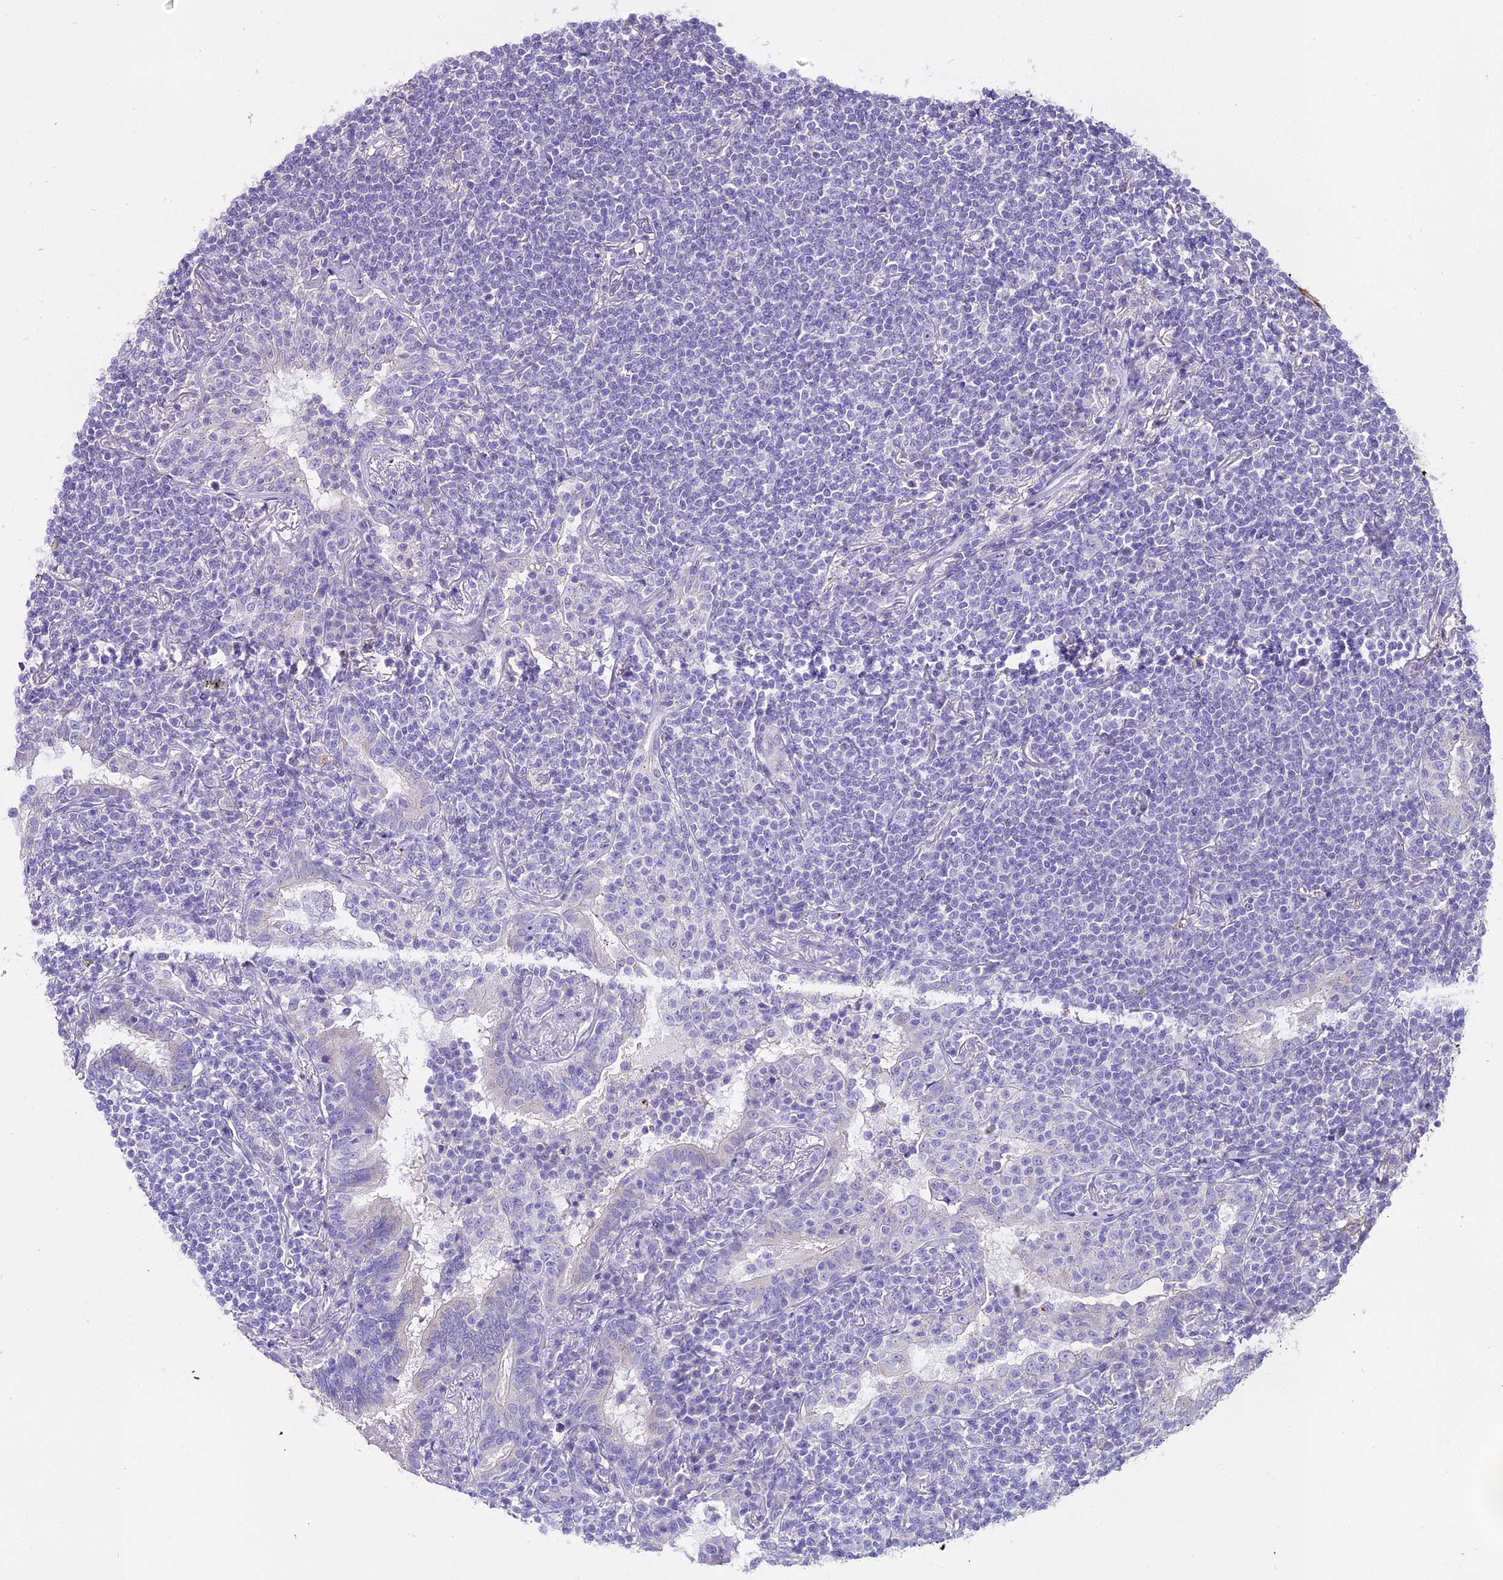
{"staining": {"intensity": "negative", "quantity": "none", "location": "none"}, "tissue": "lymphoma", "cell_type": "Tumor cells", "image_type": "cancer", "snomed": [{"axis": "morphology", "description": "Malignant lymphoma, non-Hodgkin's type, Low grade"}, {"axis": "topography", "description": "Lung"}], "caption": "Malignant lymphoma, non-Hodgkin's type (low-grade) stained for a protein using IHC exhibits no staining tumor cells.", "gene": "GLYAT", "patient": {"sex": "female", "age": 71}}